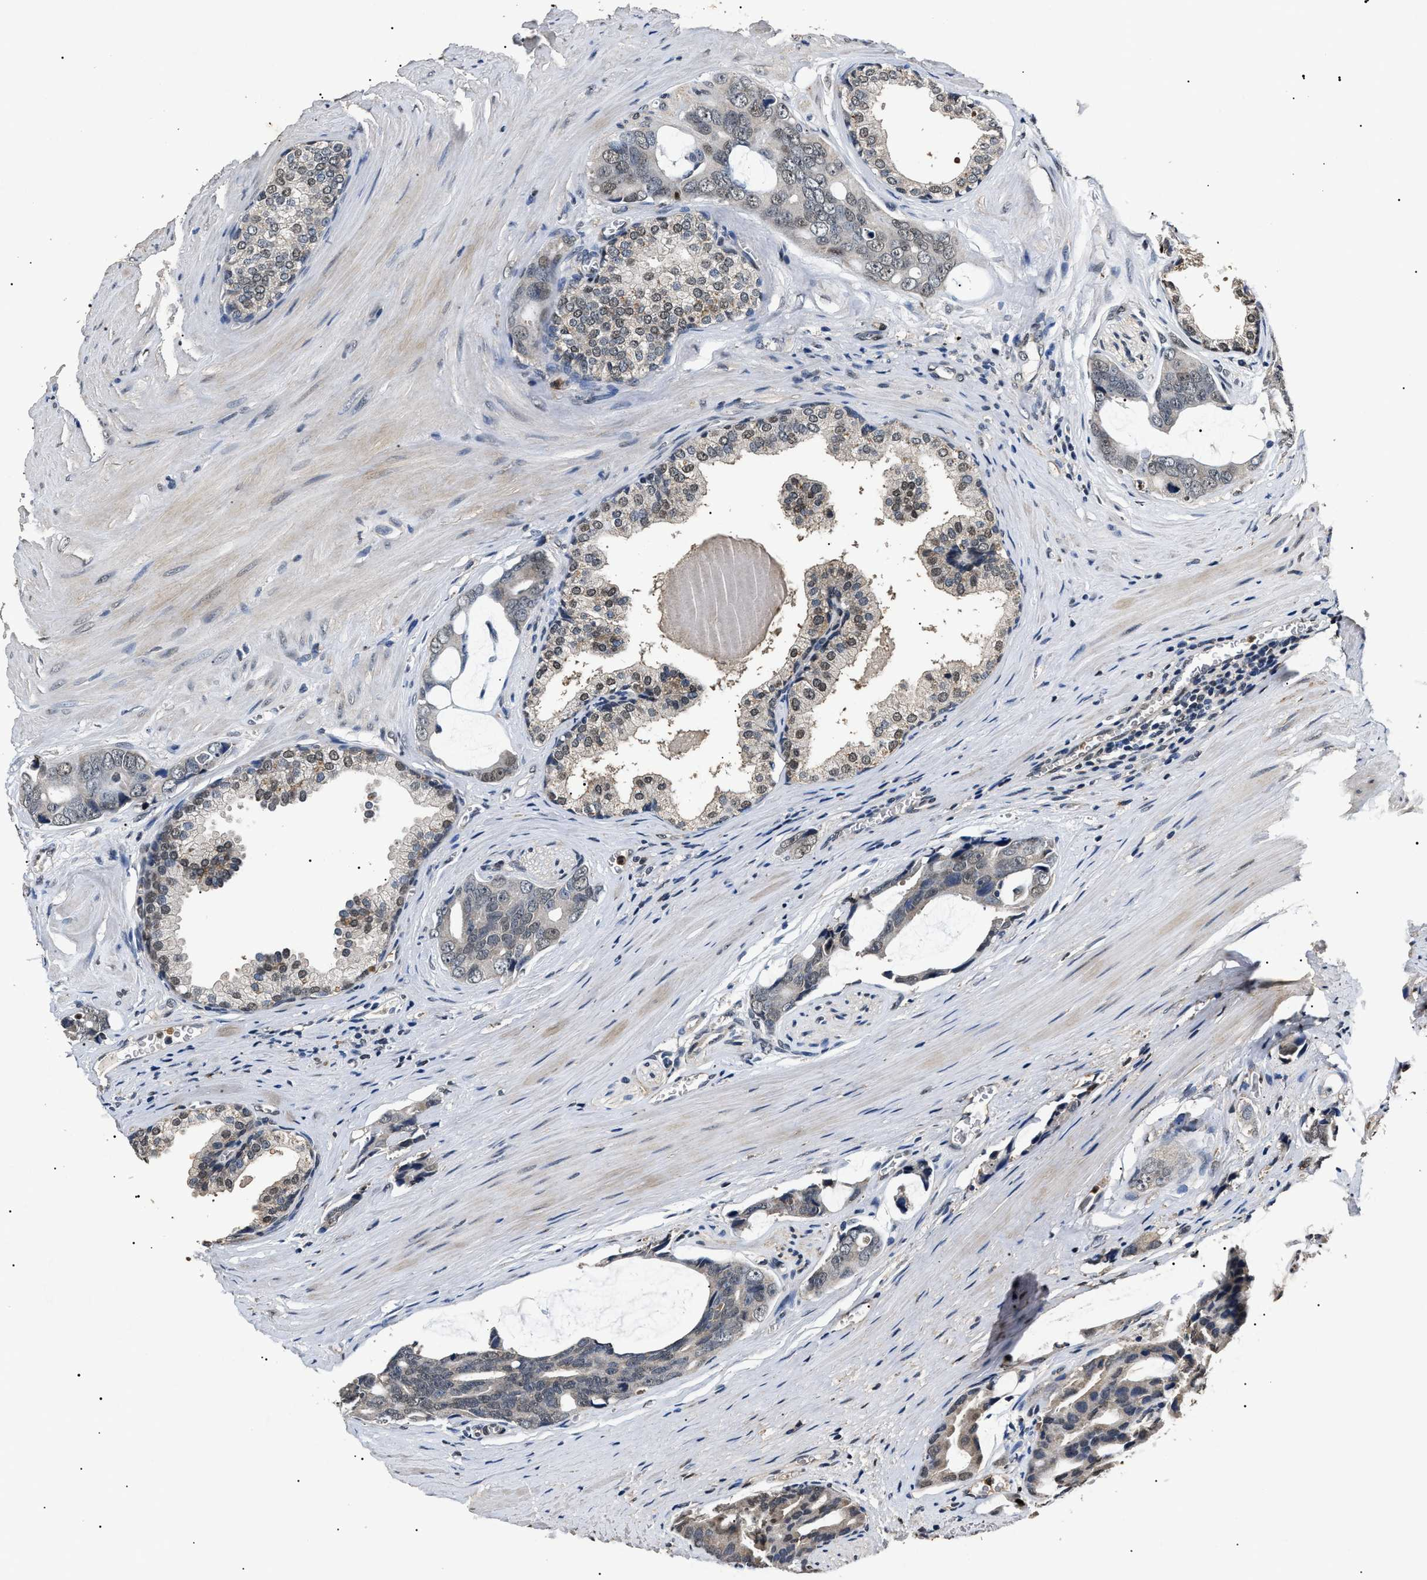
{"staining": {"intensity": "weak", "quantity": "<25%", "location": "nuclear"}, "tissue": "prostate cancer", "cell_type": "Tumor cells", "image_type": "cancer", "snomed": [{"axis": "morphology", "description": "Adenocarcinoma, Medium grade"}, {"axis": "topography", "description": "Prostate"}], "caption": "Immunohistochemical staining of prostate adenocarcinoma (medium-grade) displays no significant positivity in tumor cells.", "gene": "ANP32E", "patient": {"sex": "male", "age": 53}}